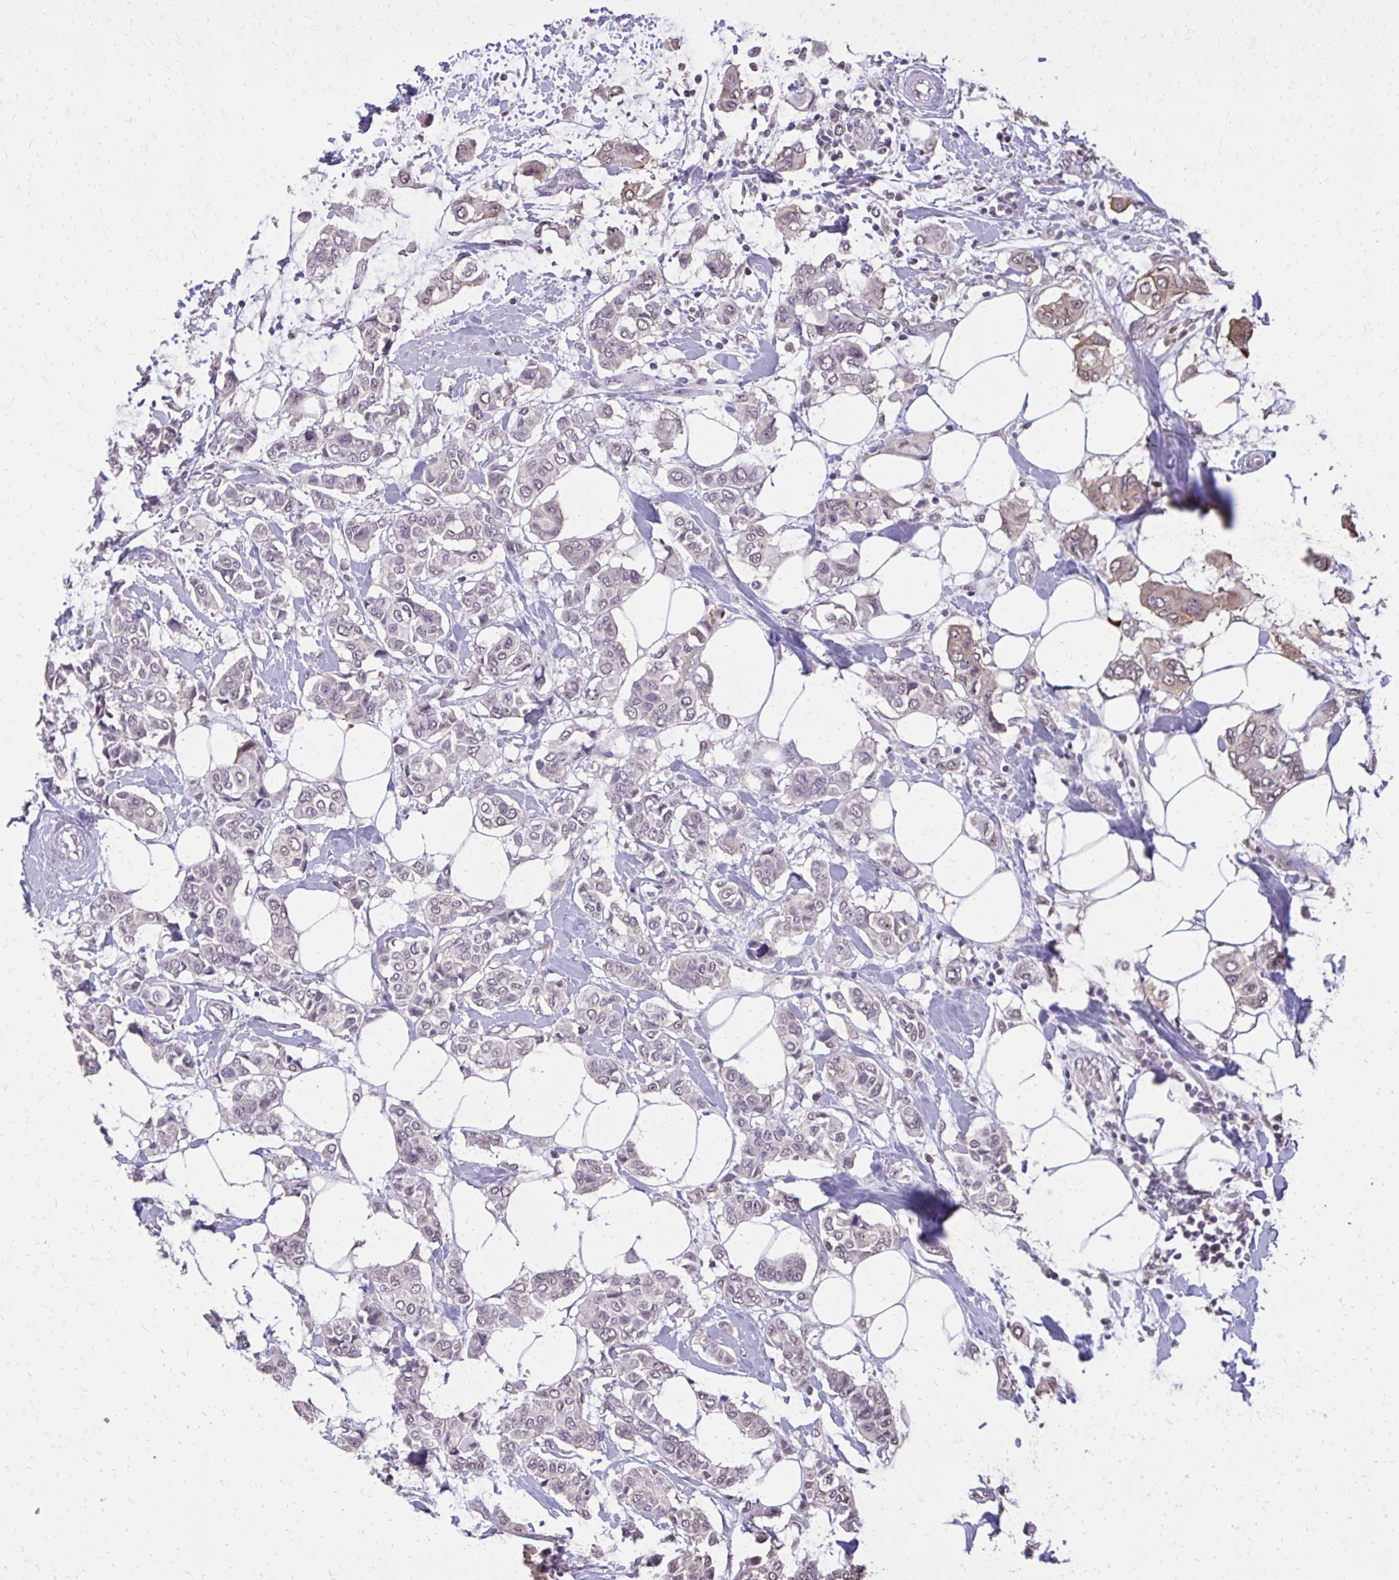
{"staining": {"intensity": "weak", "quantity": "<25%", "location": "cytoplasmic/membranous"}, "tissue": "breast cancer", "cell_type": "Tumor cells", "image_type": "cancer", "snomed": [{"axis": "morphology", "description": "Lobular carcinoma"}, {"axis": "topography", "description": "Breast"}], "caption": "Tumor cells are negative for brown protein staining in breast cancer.", "gene": "AKAP5", "patient": {"sex": "female", "age": 51}}